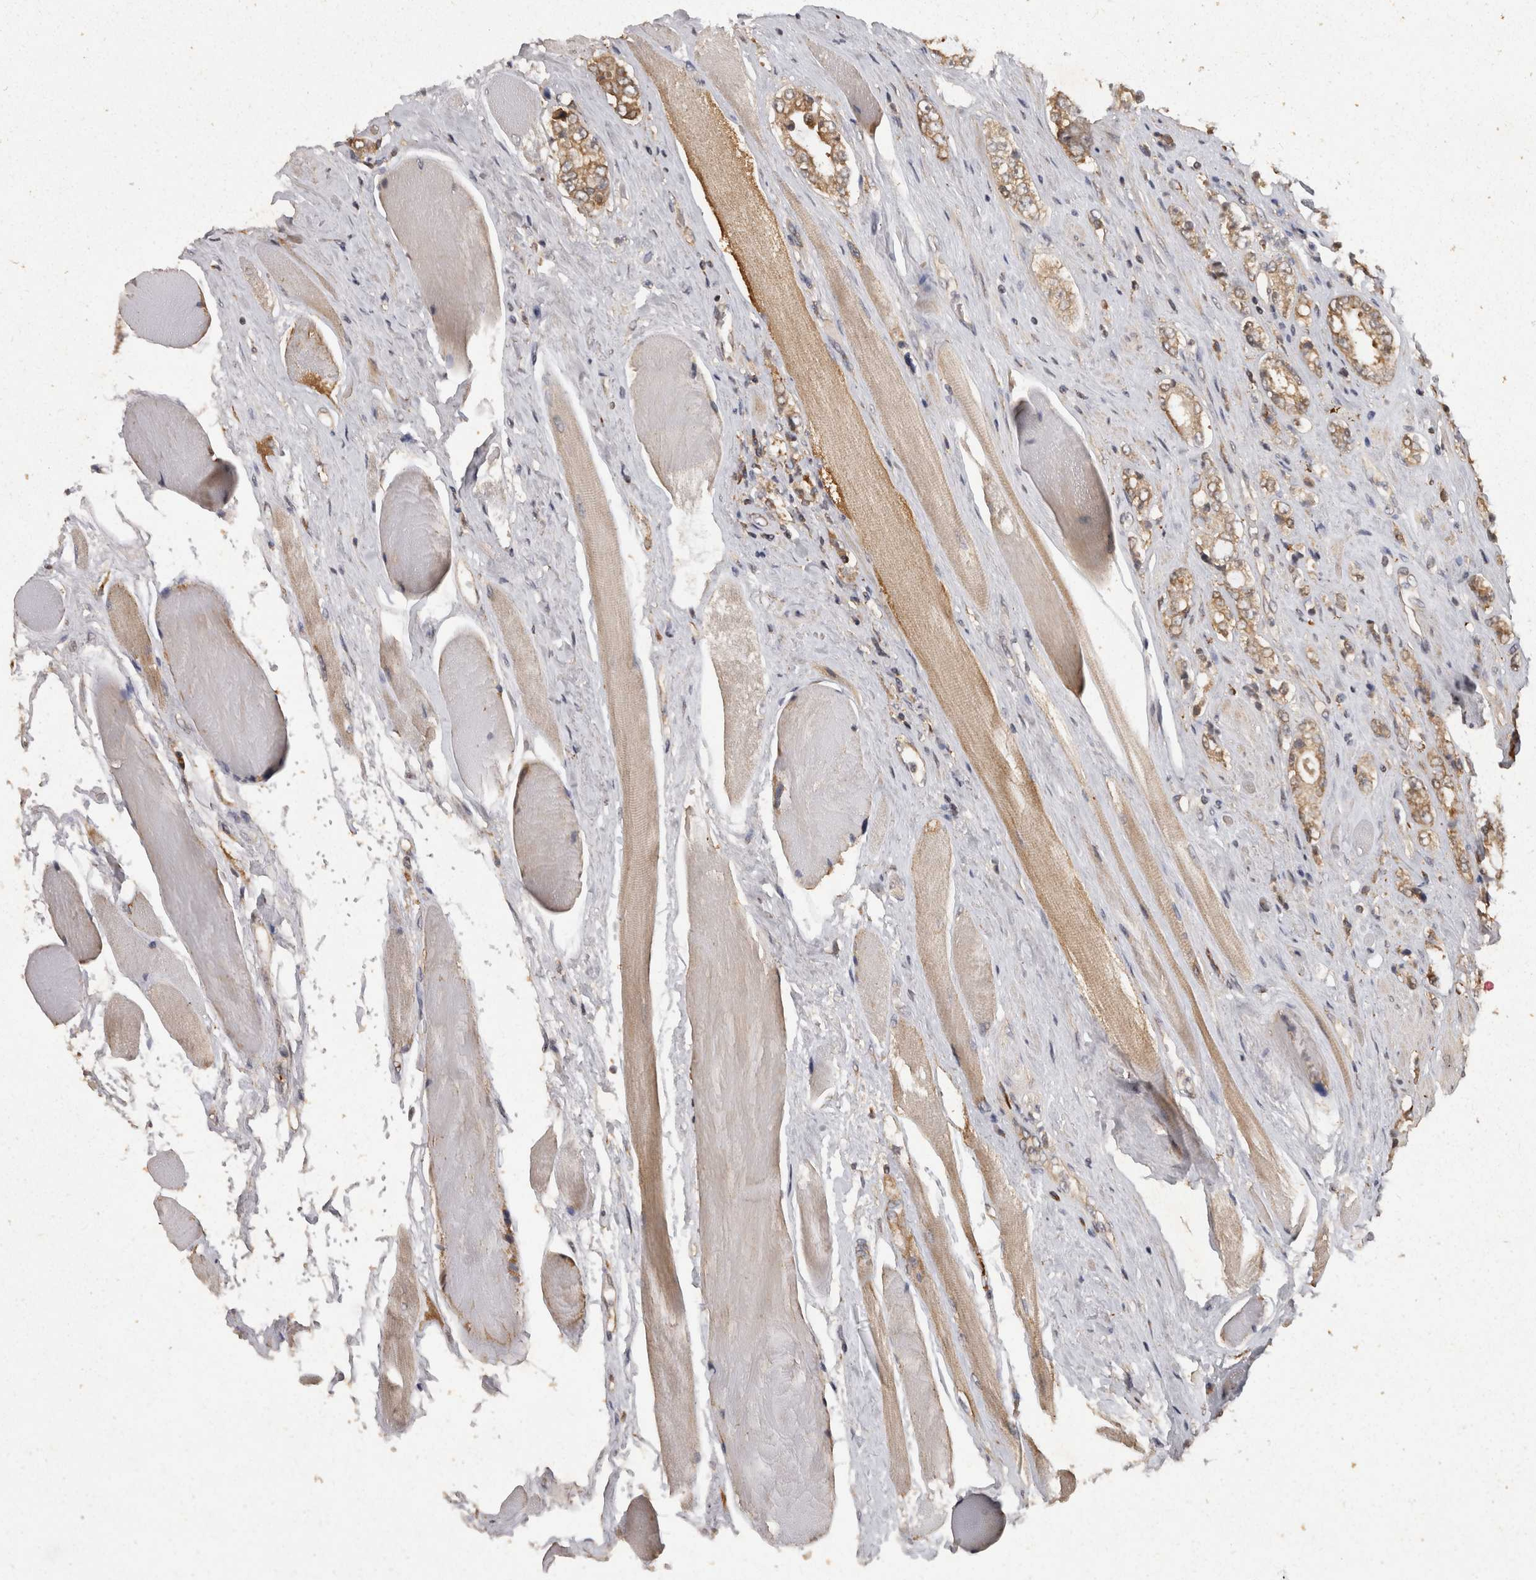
{"staining": {"intensity": "moderate", "quantity": ">75%", "location": "cytoplasmic/membranous"}, "tissue": "prostate cancer", "cell_type": "Tumor cells", "image_type": "cancer", "snomed": [{"axis": "morphology", "description": "Adenocarcinoma, High grade"}, {"axis": "topography", "description": "Prostate"}], "caption": "High-grade adenocarcinoma (prostate) was stained to show a protein in brown. There is medium levels of moderate cytoplasmic/membranous expression in about >75% of tumor cells.", "gene": "ACAT2", "patient": {"sex": "male", "age": 61}}